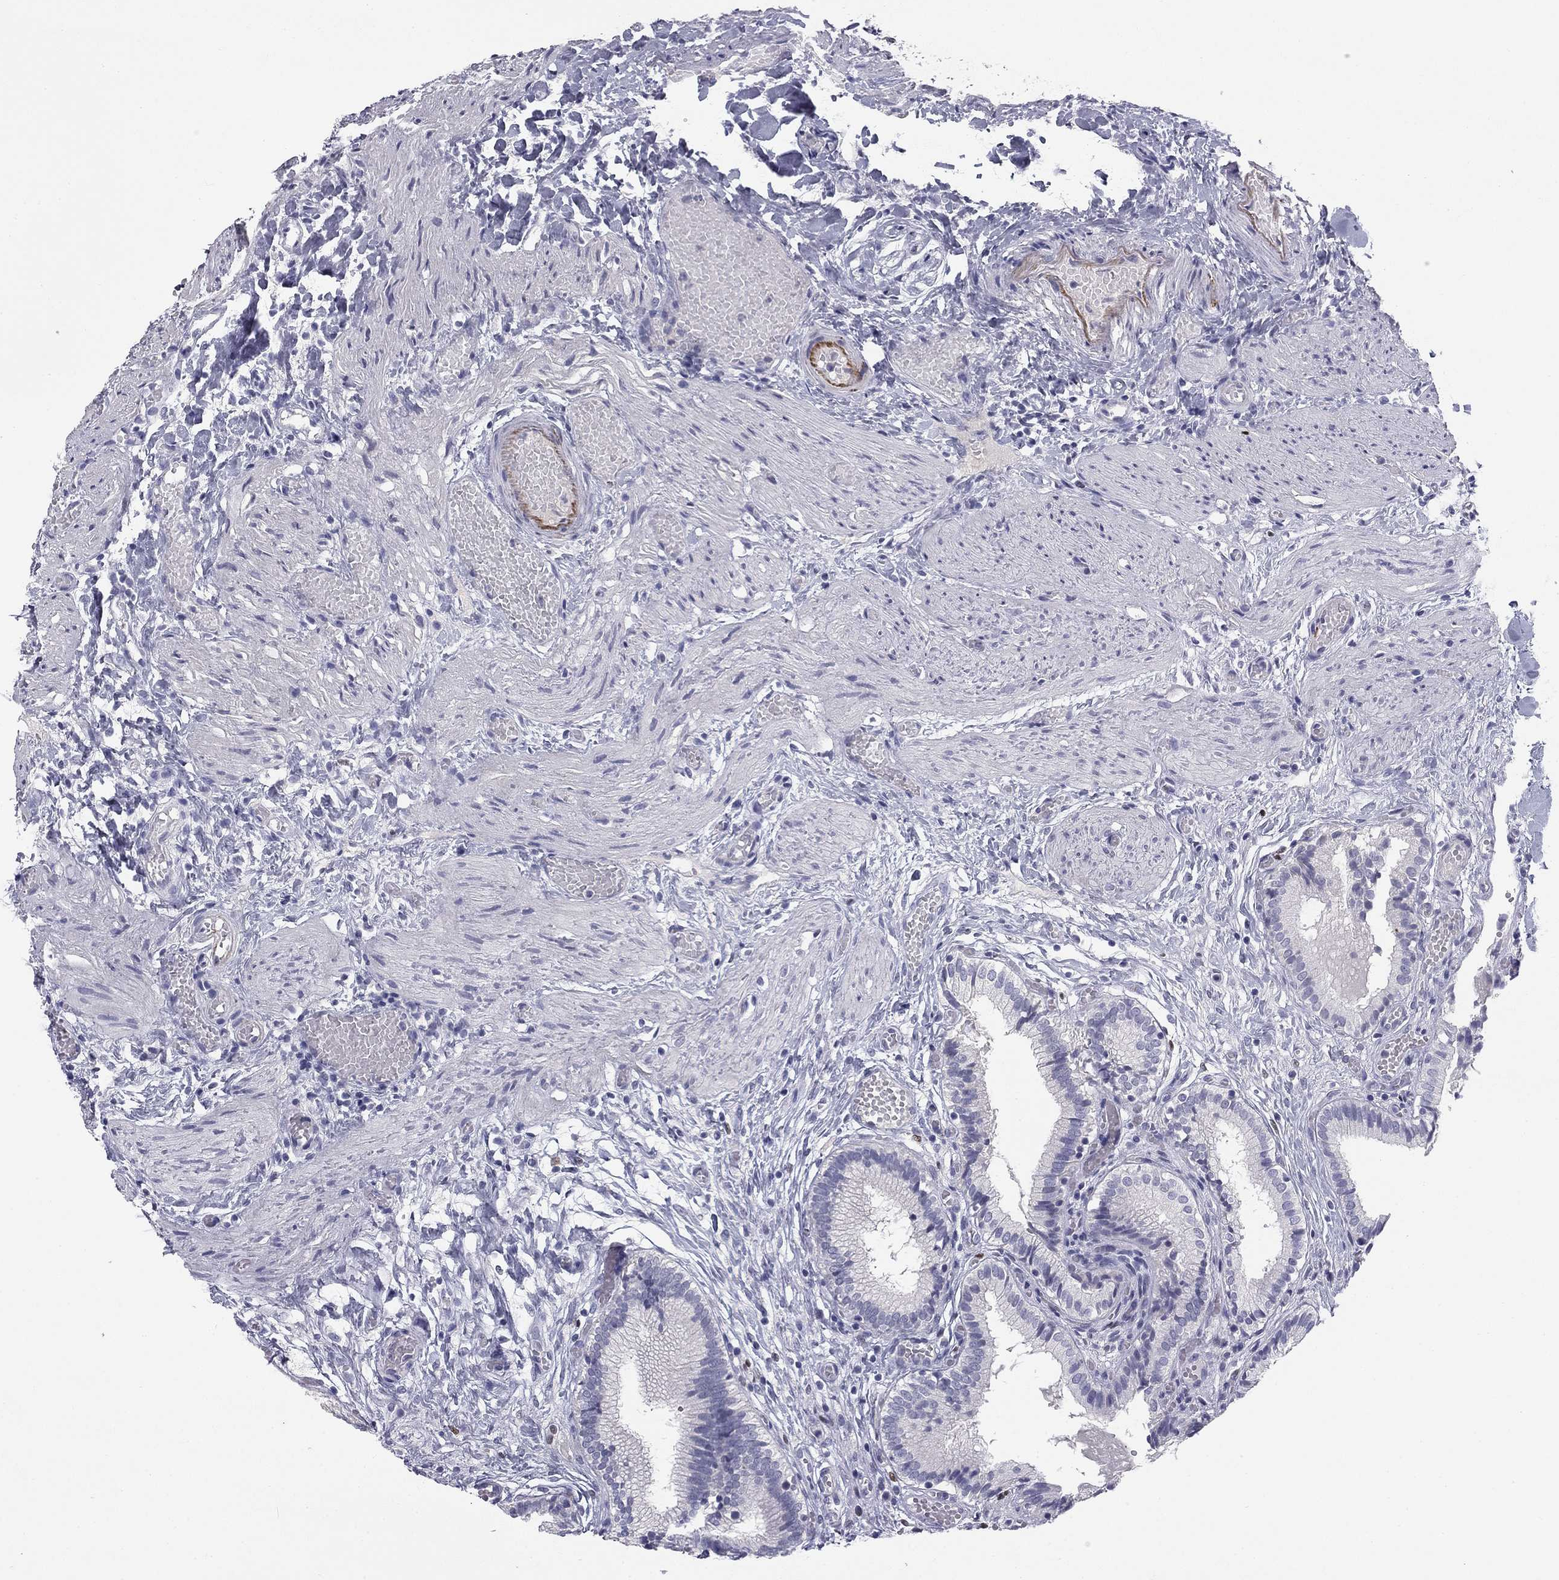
{"staining": {"intensity": "negative", "quantity": "none", "location": "none"}, "tissue": "gallbladder", "cell_type": "Glandular cells", "image_type": "normal", "snomed": [{"axis": "morphology", "description": "Normal tissue, NOS"}, {"axis": "topography", "description": "Gallbladder"}], "caption": "The immunohistochemistry (IHC) photomicrograph has no significant positivity in glandular cells of gallbladder. The staining was performed using DAB (3,3'-diaminobenzidine) to visualize the protein expression in brown, while the nuclei were stained in blue with hematoxylin (Magnification: 20x).", "gene": "TFAP2B", "patient": {"sex": "female", "age": 24}}